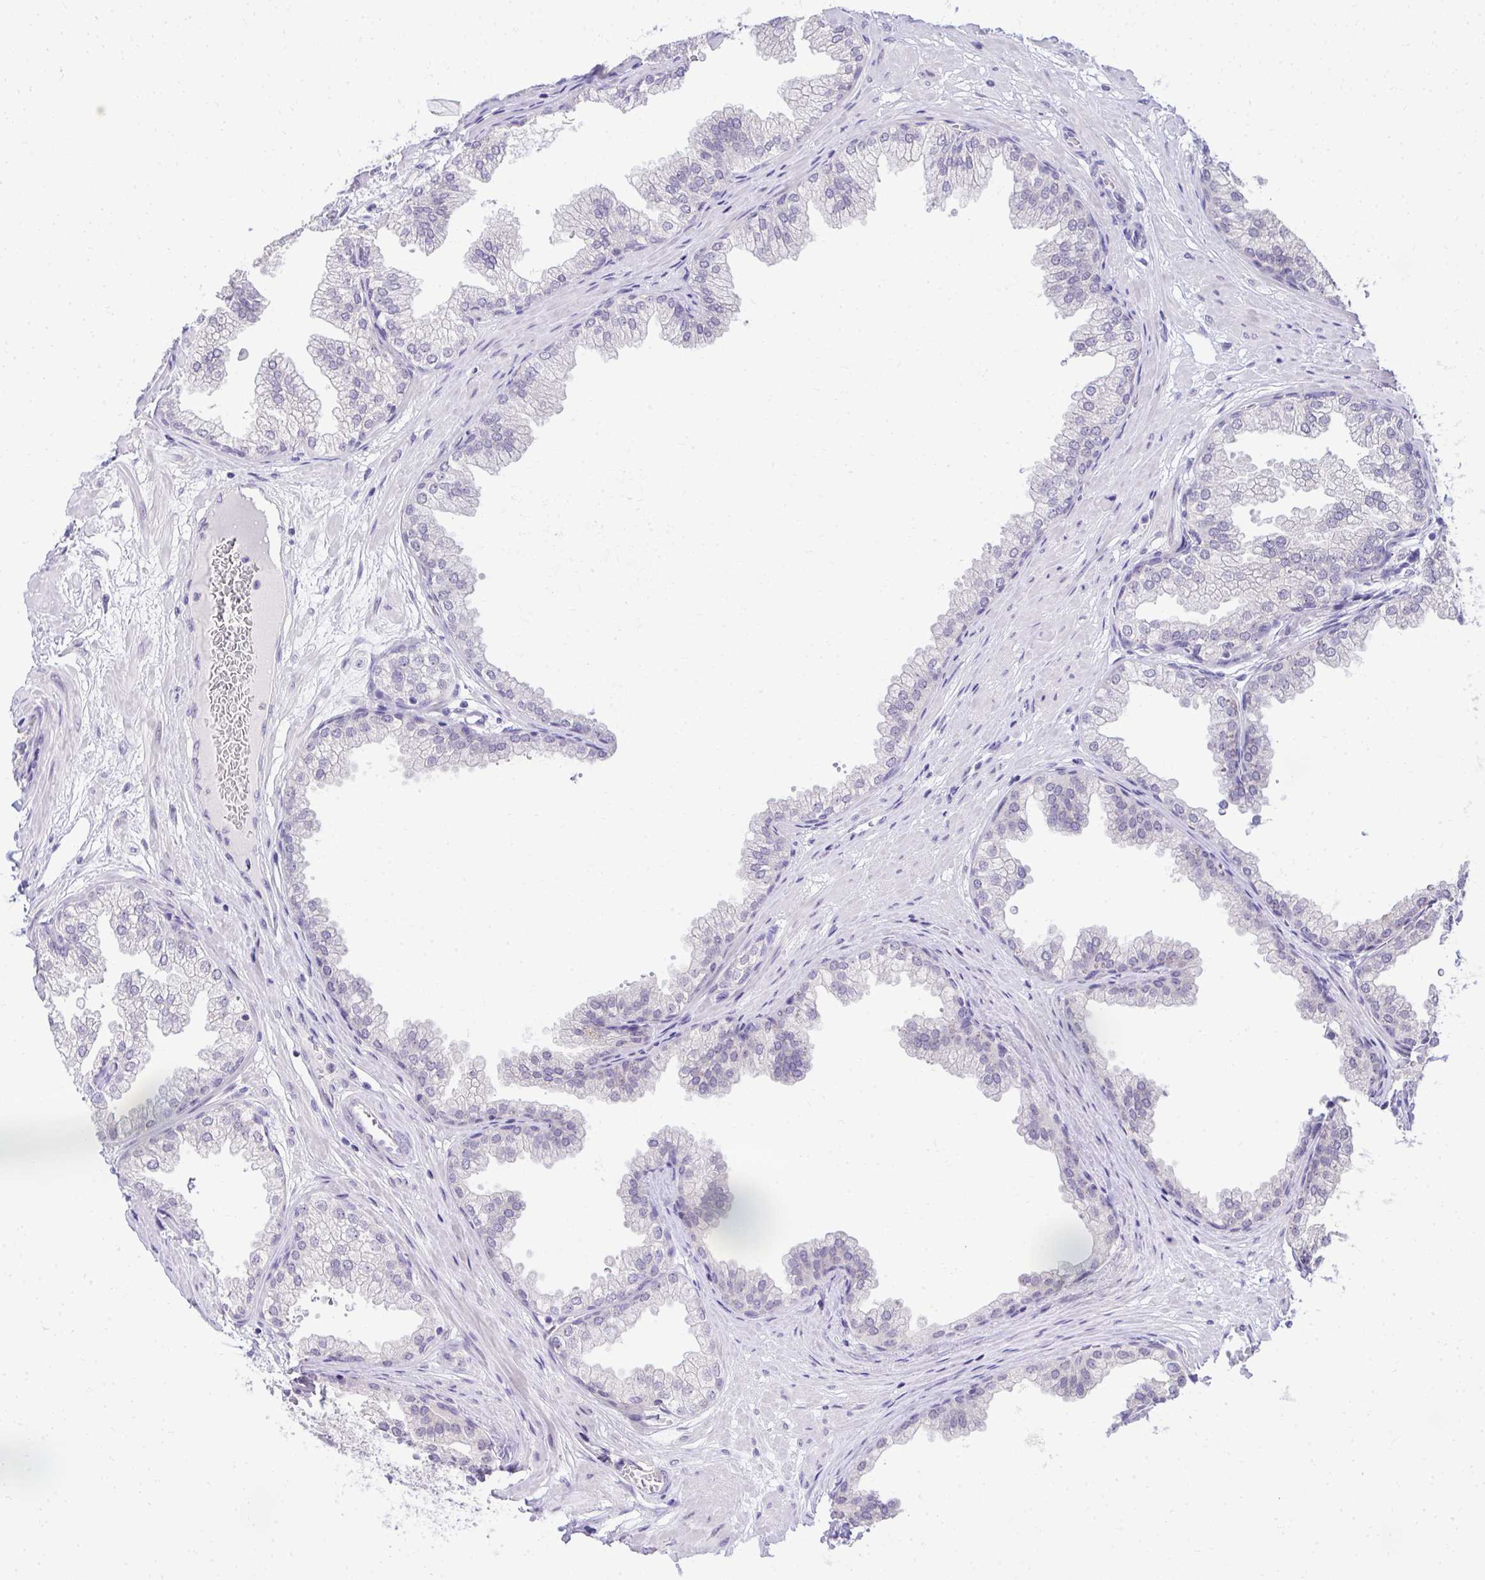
{"staining": {"intensity": "negative", "quantity": "none", "location": "none"}, "tissue": "prostate", "cell_type": "Glandular cells", "image_type": "normal", "snomed": [{"axis": "morphology", "description": "Normal tissue, NOS"}, {"axis": "topography", "description": "Prostate"}], "caption": "Immunohistochemistry (IHC) photomicrograph of benign prostate: human prostate stained with DAB (3,3'-diaminobenzidine) shows no significant protein expression in glandular cells.", "gene": "EID3", "patient": {"sex": "male", "age": 37}}